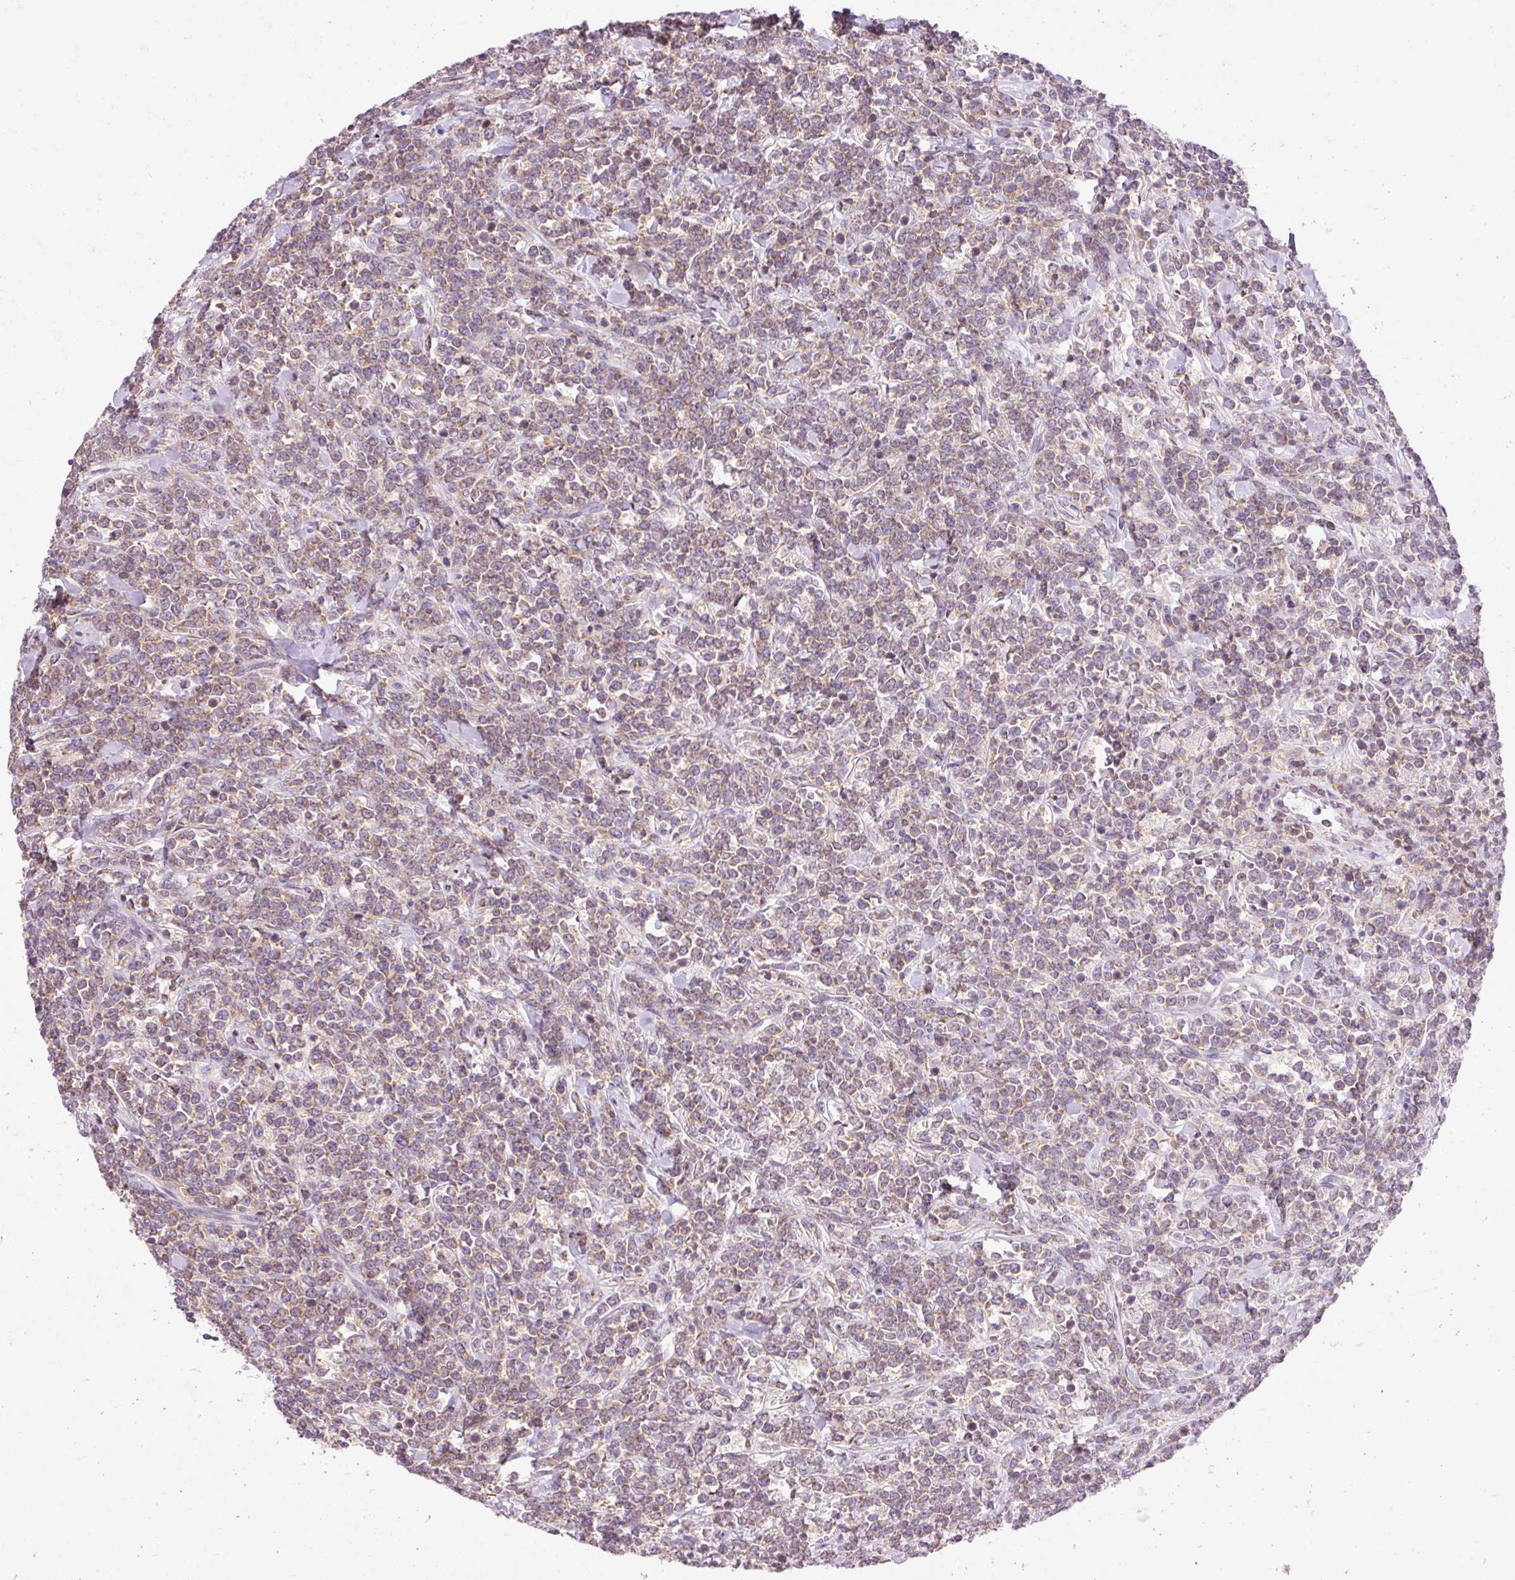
{"staining": {"intensity": "weak", "quantity": ">75%", "location": "cytoplasmic/membranous"}, "tissue": "lymphoma", "cell_type": "Tumor cells", "image_type": "cancer", "snomed": [{"axis": "morphology", "description": "Malignant lymphoma, non-Hodgkin's type, High grade"}, {"axis": "topography", "description": "Small intestine"}, {"axis": "topography", "description": "Colon"}], "caption": "A photomicrograph showing weak cytoplasmic/membranous expression in about >75% of tumor cells in lymphoma, as visualized by brown immunohistochemical staining.", "gene": "IMMT", "patient": {"sex": "male", "age": 8}}